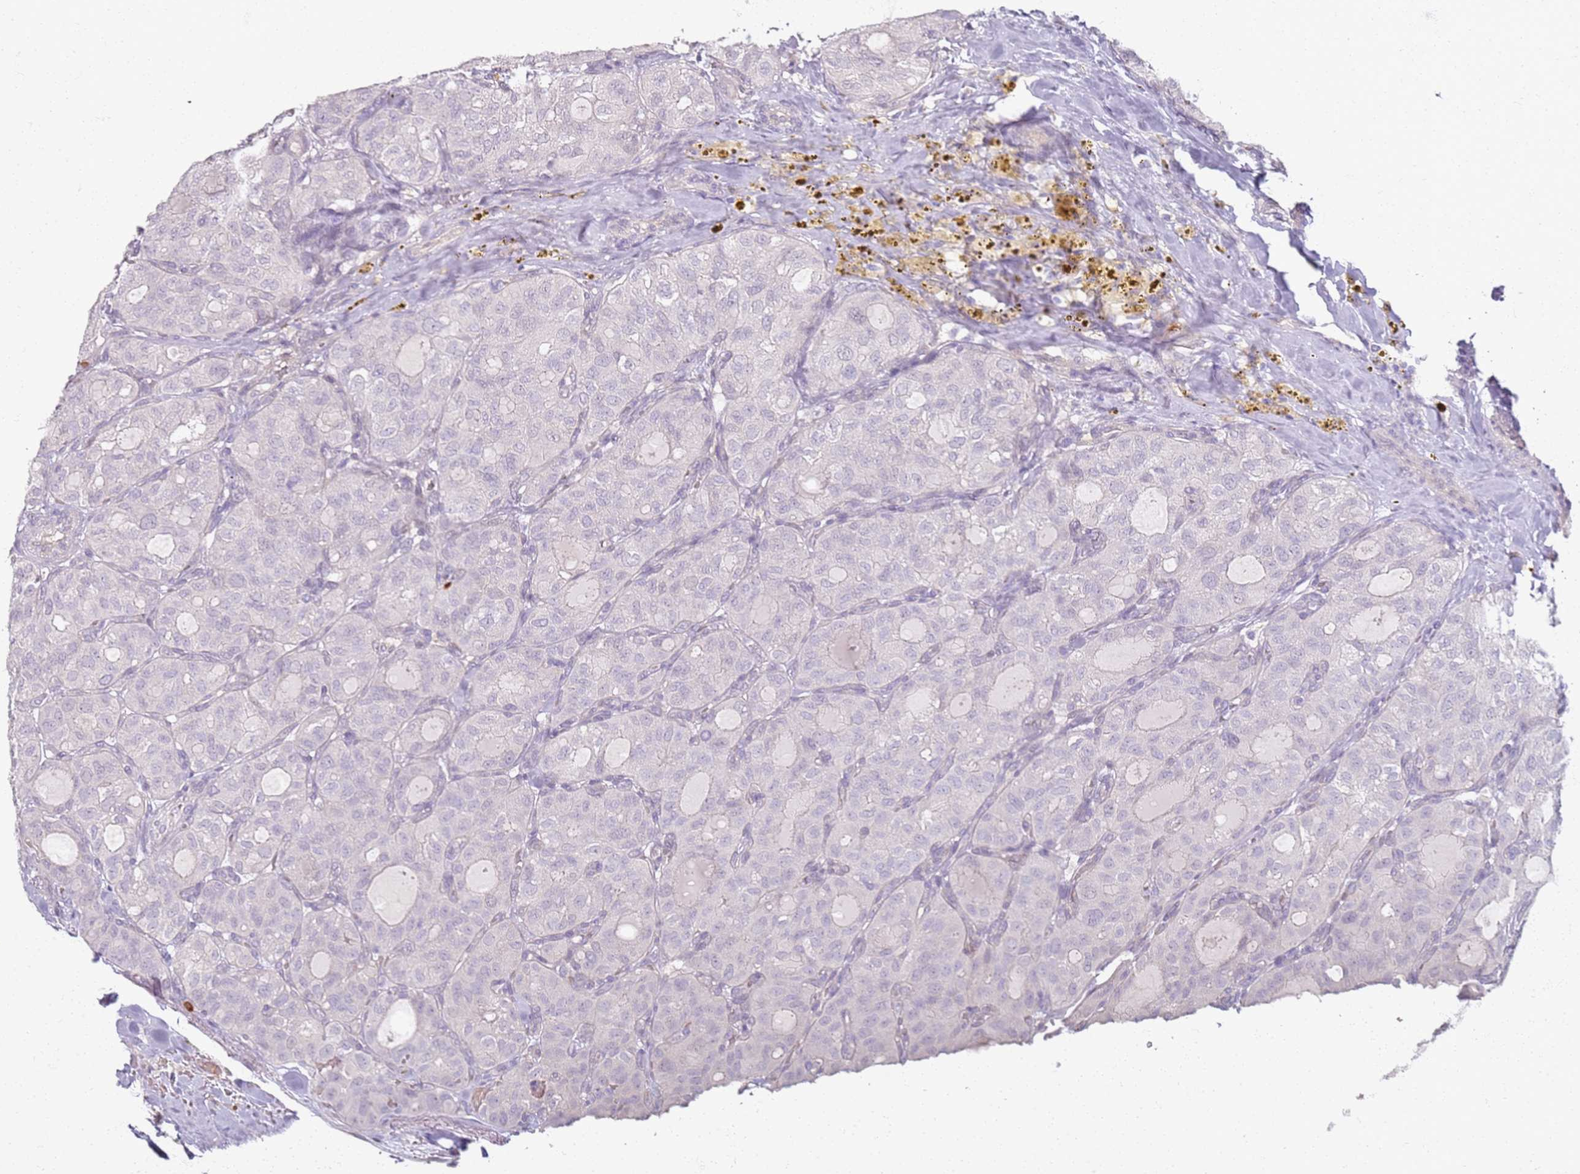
{"staining": {"intensity": "negative", "quantity": "none", "location": "none"}, "tissue": "thyroid cancer", "cell_type": "Tumor cells", "image_type": "cancer", "snomed": [{"axis": "morphology", "description": "Follicular adenoma carcinoma, NOS"}, {"axis": "topography", "description": "Thyroid gland"}], "caption": "This is an immunohistochemistry micrograph of follicular adenoma carcinoma (thyroid). There is no positivity in tumor cells.", "gene": "CD40LG", "patient": {"sex": "male", "age": 75}}